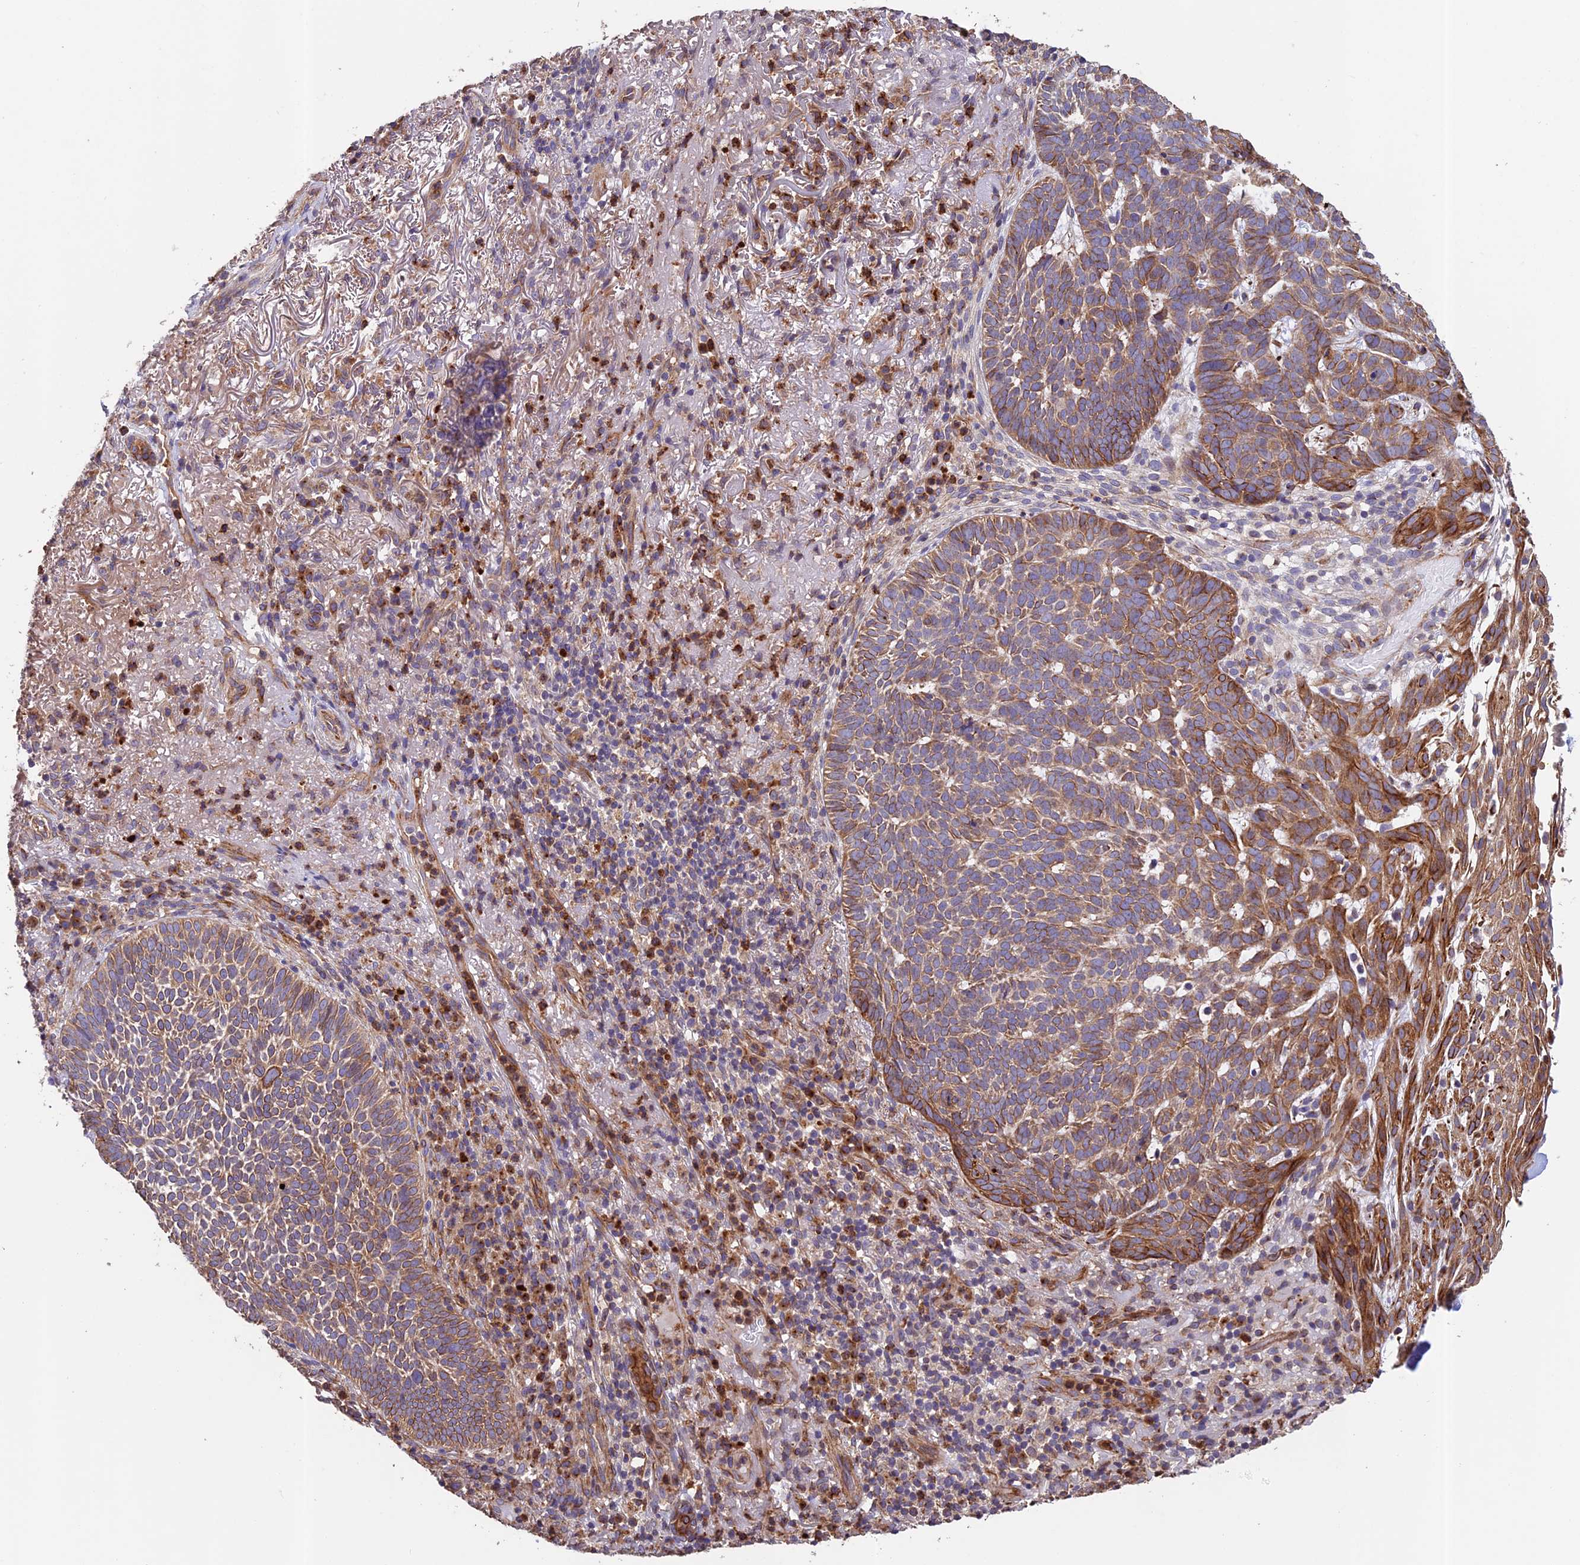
{"staining": {"intensity": "moderate", "quantity": ">75%", "location": "cytoplasmic/membranous"}, "tissue": "skin cancer", "cell_type": "Tumor cells", "image_type": "cancer", "snomed": [{"axis": "morphology", "description": "Basal cell carcinoma"}, {"axis": "topography", "description": "Skin"}], "caption": "Skin cancer stained for a protein exhibits moderate cytoplasmic/membranous positivity in tumor cells. Immunohistochemistry stains the protein in brown and the nuclei are stained blue.", "gene": "EMC3", "patient": {"sex": "female", "age": 78}}